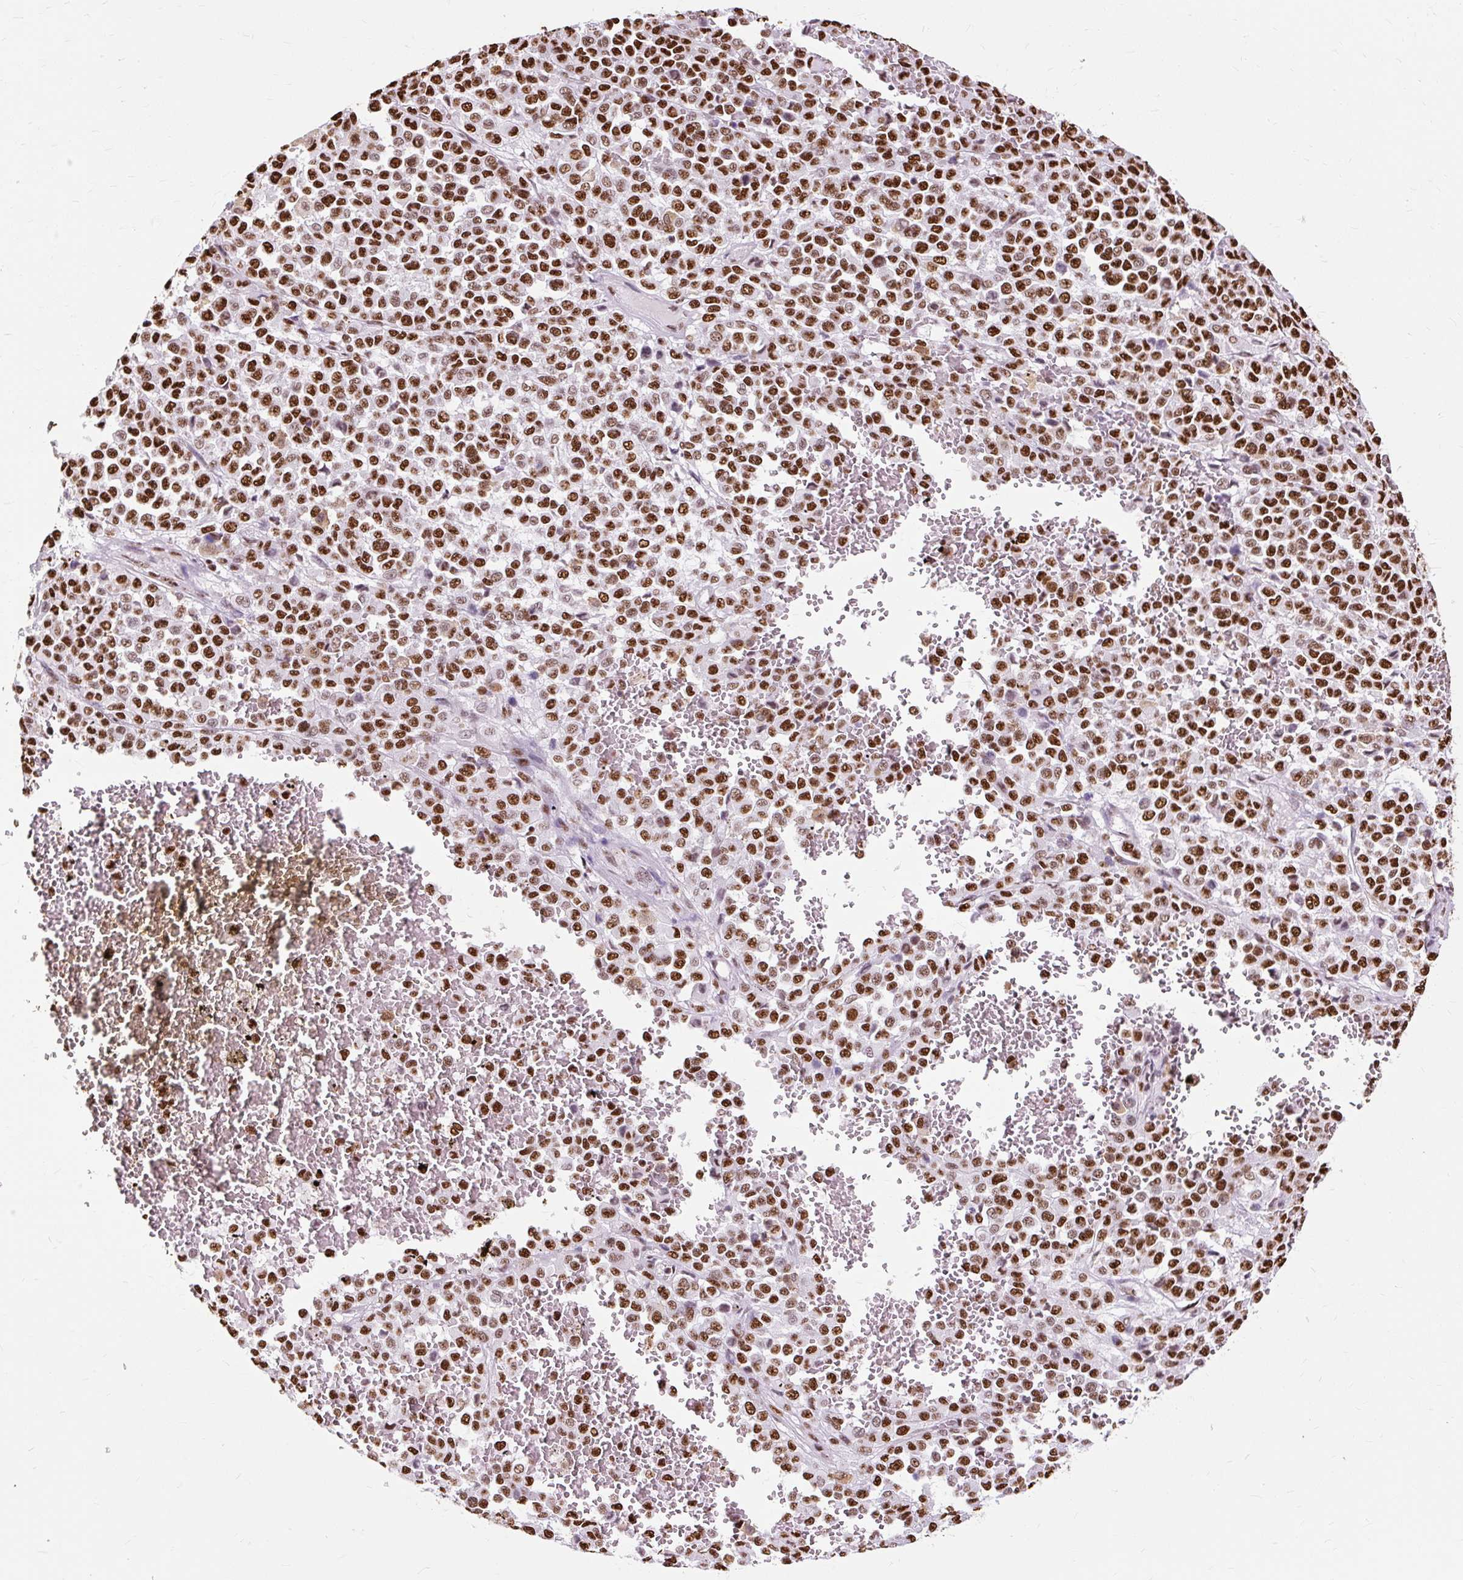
{"staining": {"intensity": "strong", "quantity": ">75%", "location": "nuclear"}, "tissue": "melanoma", "cell_type": "Tumor cells", "image_type": "cancer", "snomed": [{"axis": "morphology", "description": "Malignant melanoma, Metastatic site"}, {"axis": "topography", "description": "Pancreas"}], "caption": "Immunohistochemistry staining of malignant melanoma (metastatic site), which demonstrates high levels of strong nuclear positivity in approximately >75% of tumor cells indicating strong nuclear protein expression. The staining was performed using DAB (brown) for protein detection and nuclei were counterstained in hematoxylin (blue).", "gene": "XRCC6", "patient": {"sex": "female", "age": 30}}